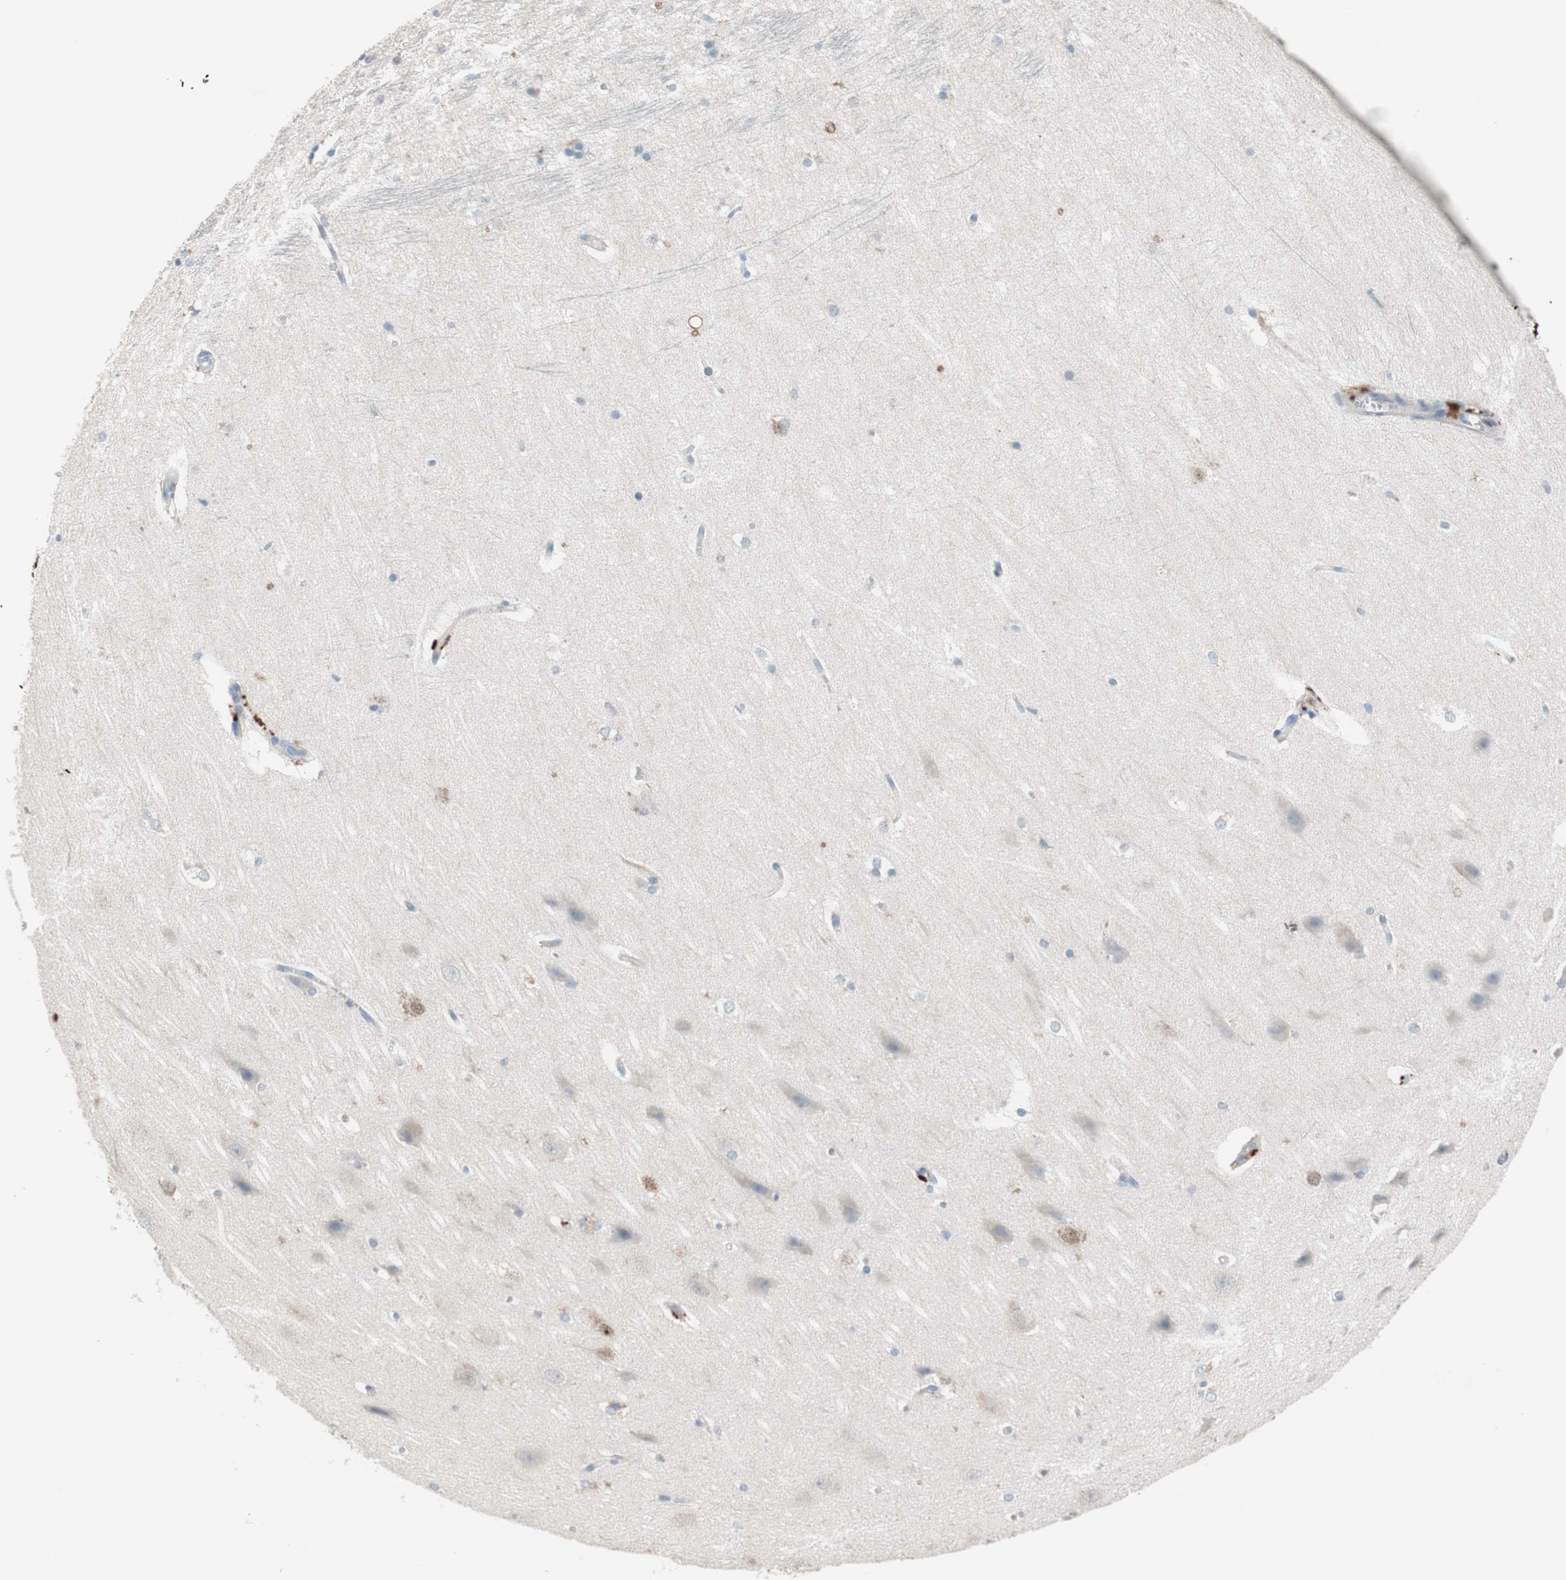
{"staining": {"intensity": "moderate", "quantity": "<25%", "location": "cytoplasmic/membranous"}, "tissue": "hippocampus", "cell_type": "Glial cells", "image_type": "normal", "snomed": [{"axis": "morphology", "description": "Normal tissue, NOS"}, {"axis": "topography", "description": "Hippocampus"}], "caption": "Unremarkable hippocampus displays moderate cytoplasmic/membranous positivity in approximately <25% of glial cells.", "gene": "CLEC4D", "patient": {"sex": "female", "age": 19}}